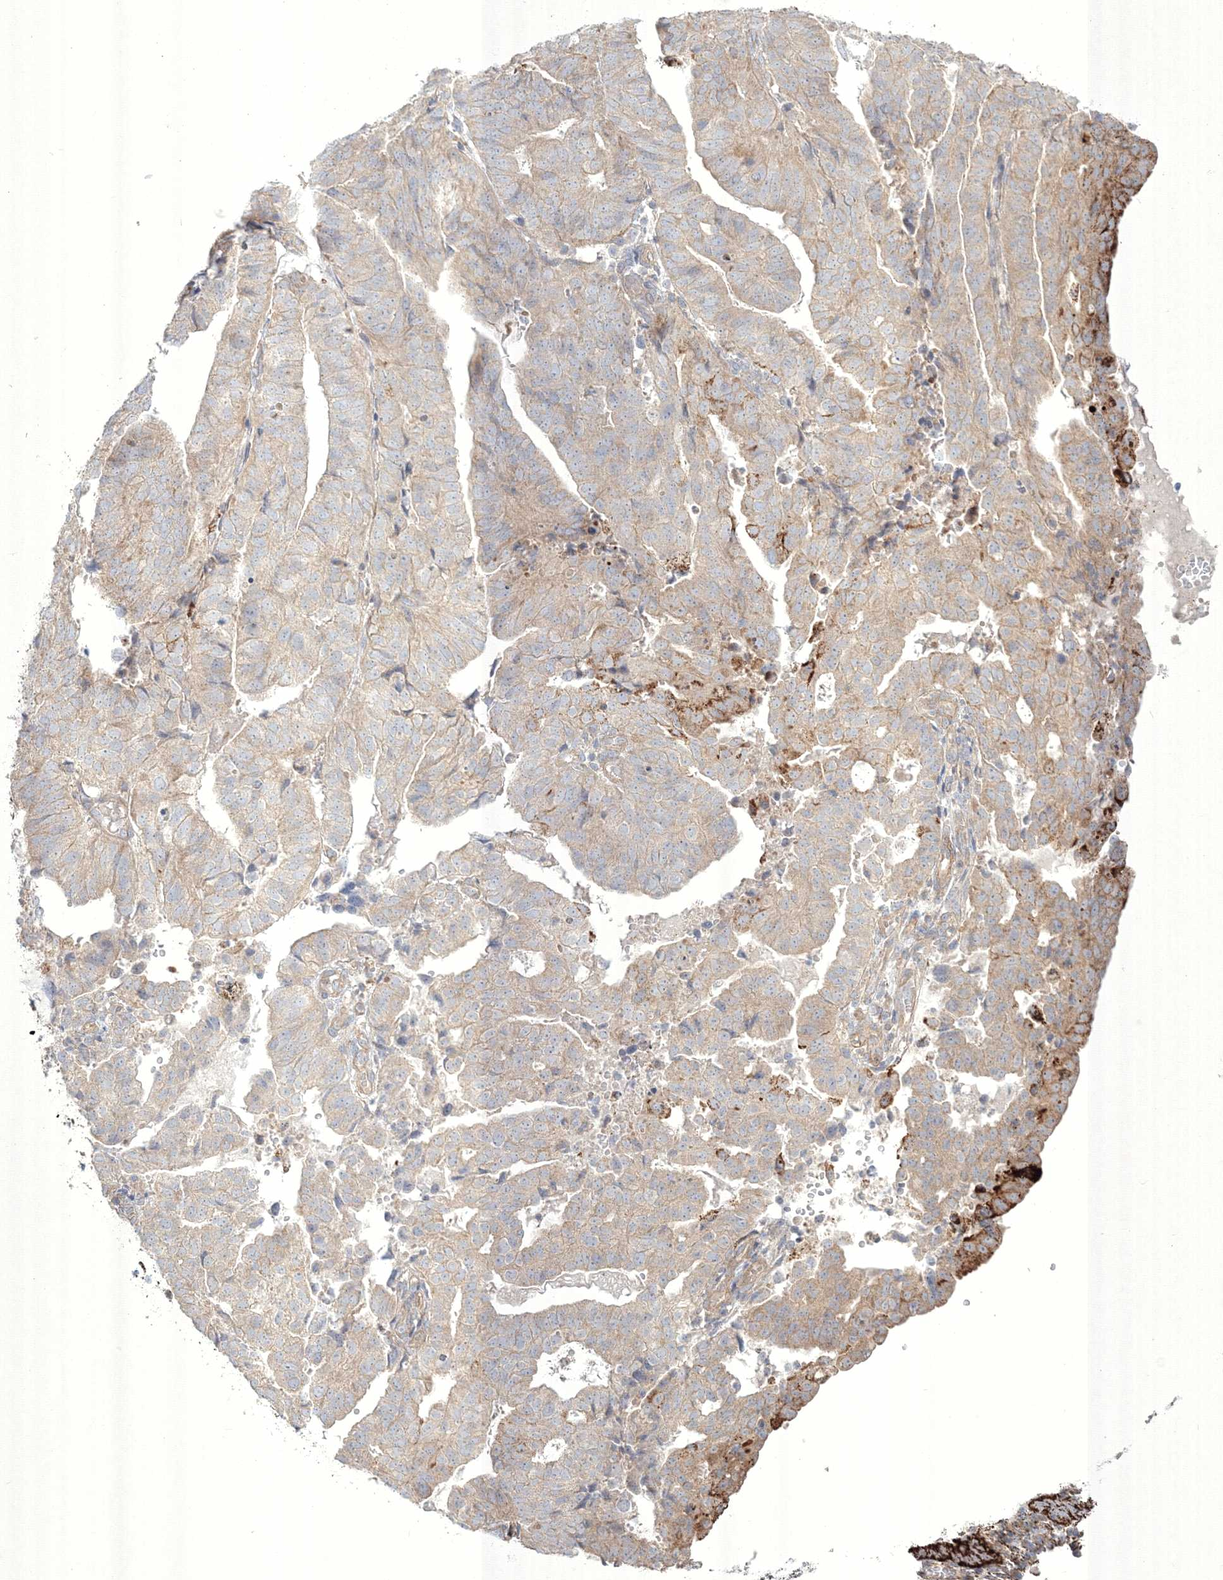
{"staining": {"intensity": "strong", "quantity": "<25%", "location": "cytoplasmic/membranous"}, "tissue": "endometrial cancer", "cell_type": "Tumor cells", "image_type": "cancer", "snomed": [{"axis": "morphology", "description": "Adenocarcinoma, NOS"}, {"axis": "topography", "description": "Uterus"}], "caption": "High-magnification brightfield microscopy of endometrial cancer stained with DAB (brown) and counterstained with hematoxylin (blue). tumor cells exhibit strong cytoplasmic/membranous staining is identified in about<25% of cells.", "gene": "WDR49", "patient": {"sex": "female", "age": 77}}